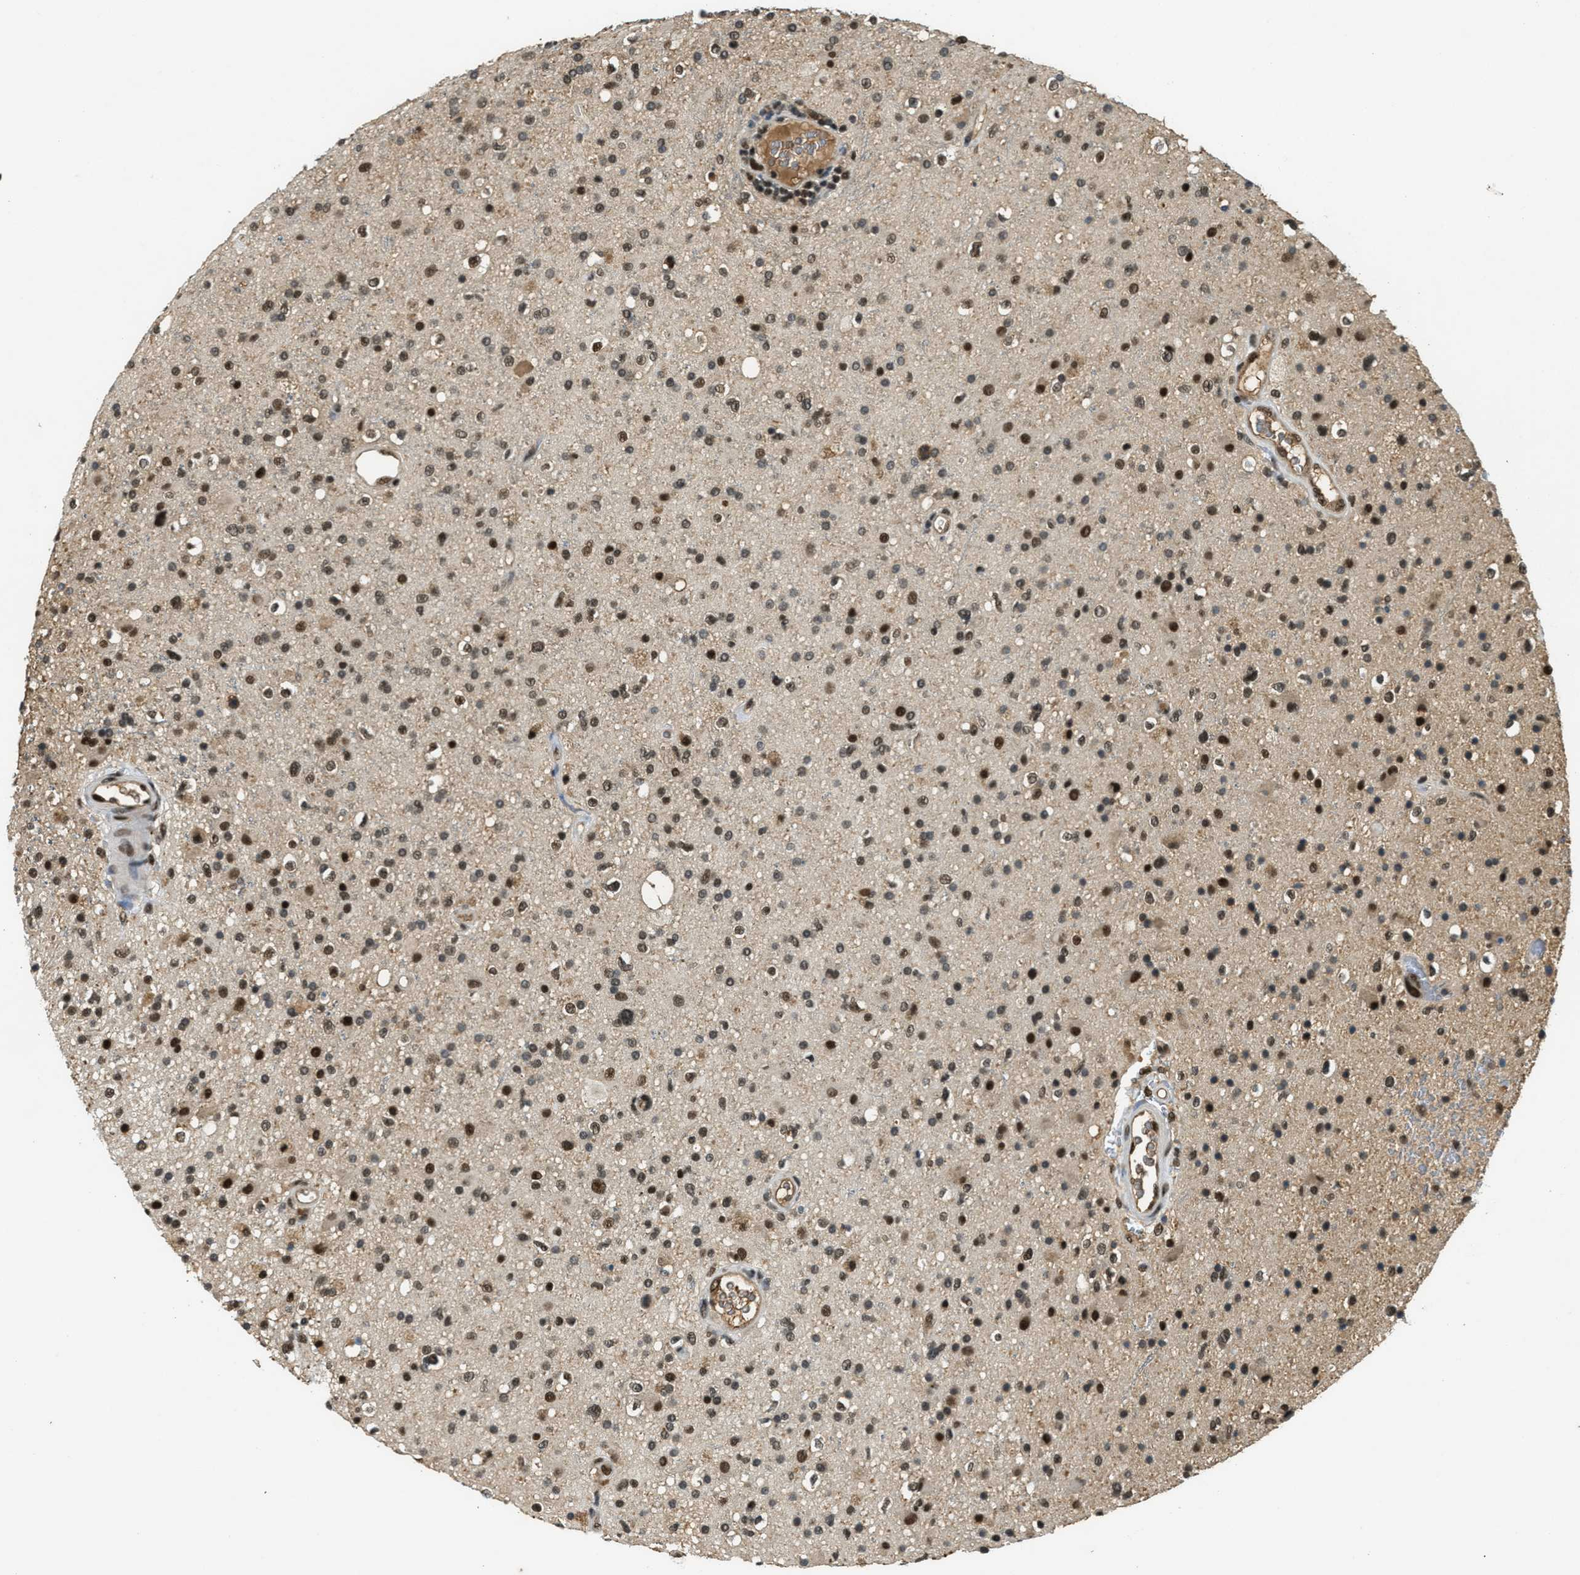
{"staining": {"intensity": "strong", "quantity": ">75%", "location": "nuclear"}, "tissue": "glioma", "cell_type": "Tumor cells", "image_type": "cancer", "snomed": [{"axis": "morphology", "description": "Glioma, malignant, High grade"}, {"axis": "topography", "description": "Brain"}], "caption": "Protein expression analysis of malignant high-grade glioma reveals strong nuclear expression in approximately >75% of tumor cells.", "gene": "ZNF148", "patient": {"sex": "male", "age": 33}}